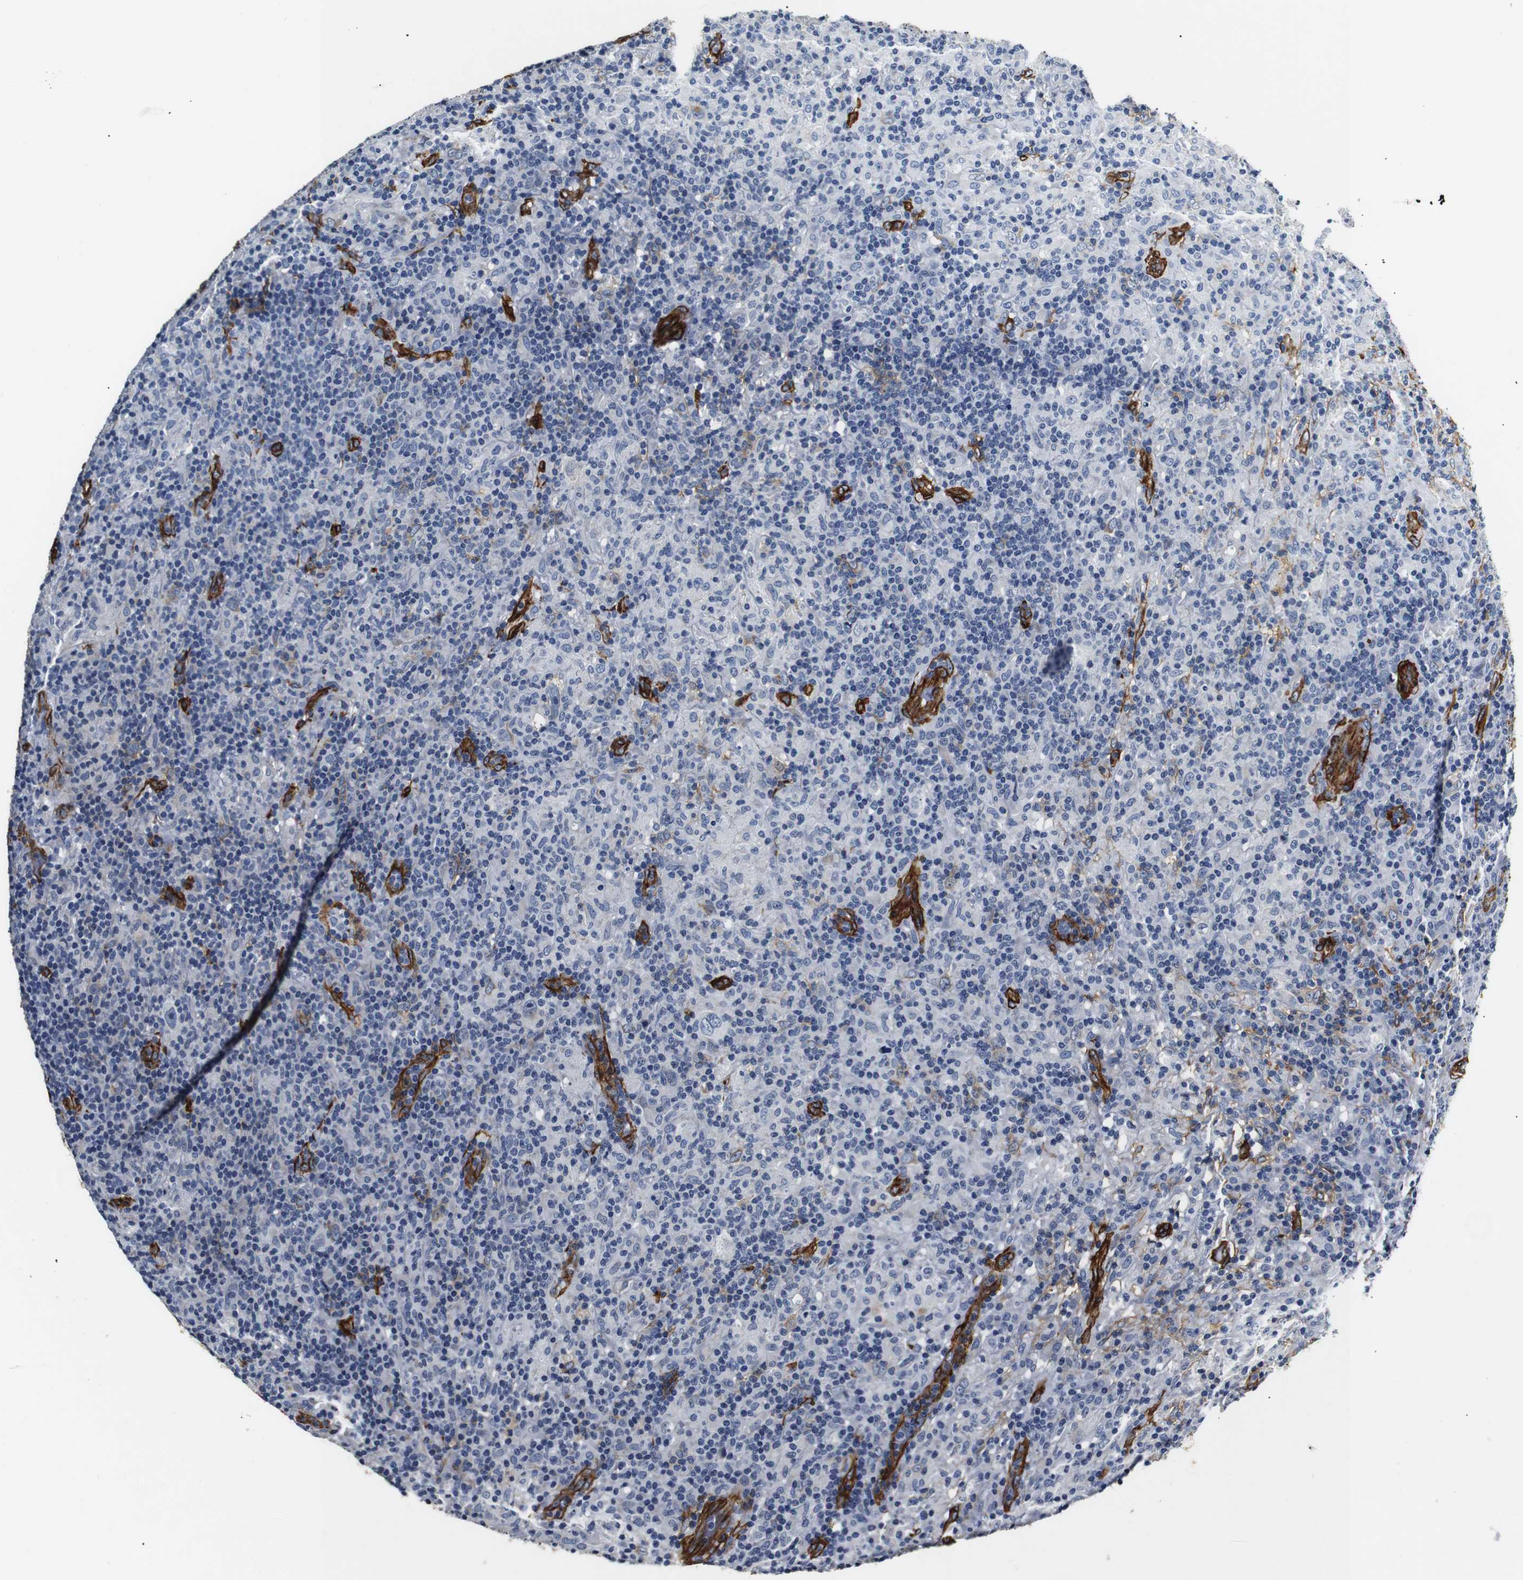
{"staining": {"intensity": "negative", "quantity": "none", "location": "none"}, "tissue": "lymphoma", "cell_type": "Tumor cells", "image_type": "cancer", "snomed": [{"axis": "morphology", "description": "Hodgkin's disease, NOS"}, {"axis": "topography", "description": "Lymph node"}], "caption": "Tumor cells are negative for brown protein staining in lymphoma.", "gene": "CAV2", "patient": {"sex": "male", "age": 70}}